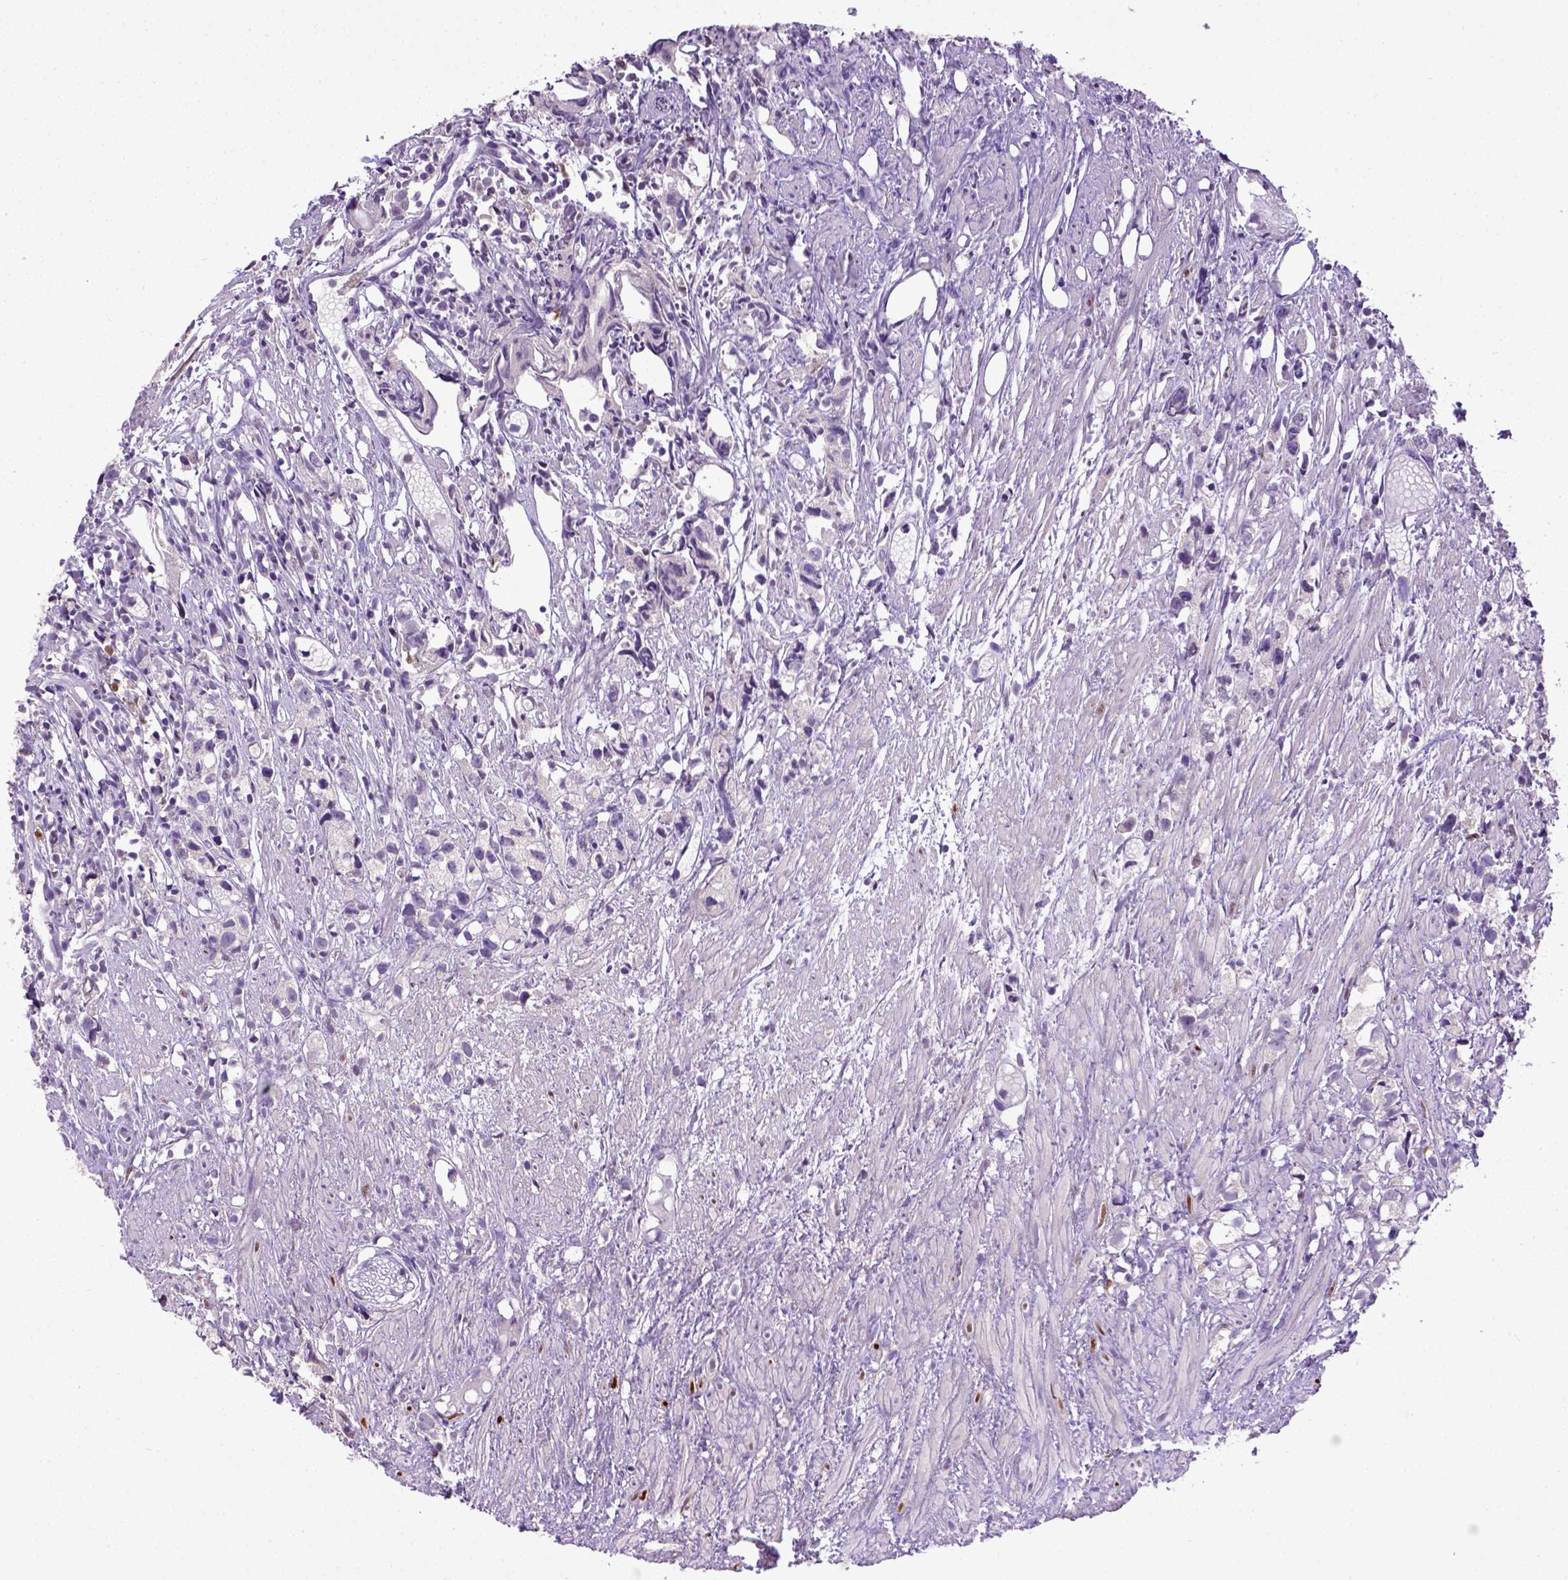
{"staining": {"intensity": "negative", "quantity": "none", "location": "none"}, "tissue": "prostate cancer", "cell_type": "Tumor cells", "image_type": "cancer", "snomed": [{"axis": "morphology", "description": "Adenocarcinoma, High grade"}, {"axis": "topography", "description": "Prostate"}], "caption": "High magnification brightfield microscopy of high-grade adenocarcinoma (prostate) stained with DAB (brown) and counterstained with hematoxylin (blue): tumor cells show no significant expression.", "gene": "CDKN1A", "patient": {"sex": "male", "age": 68}}